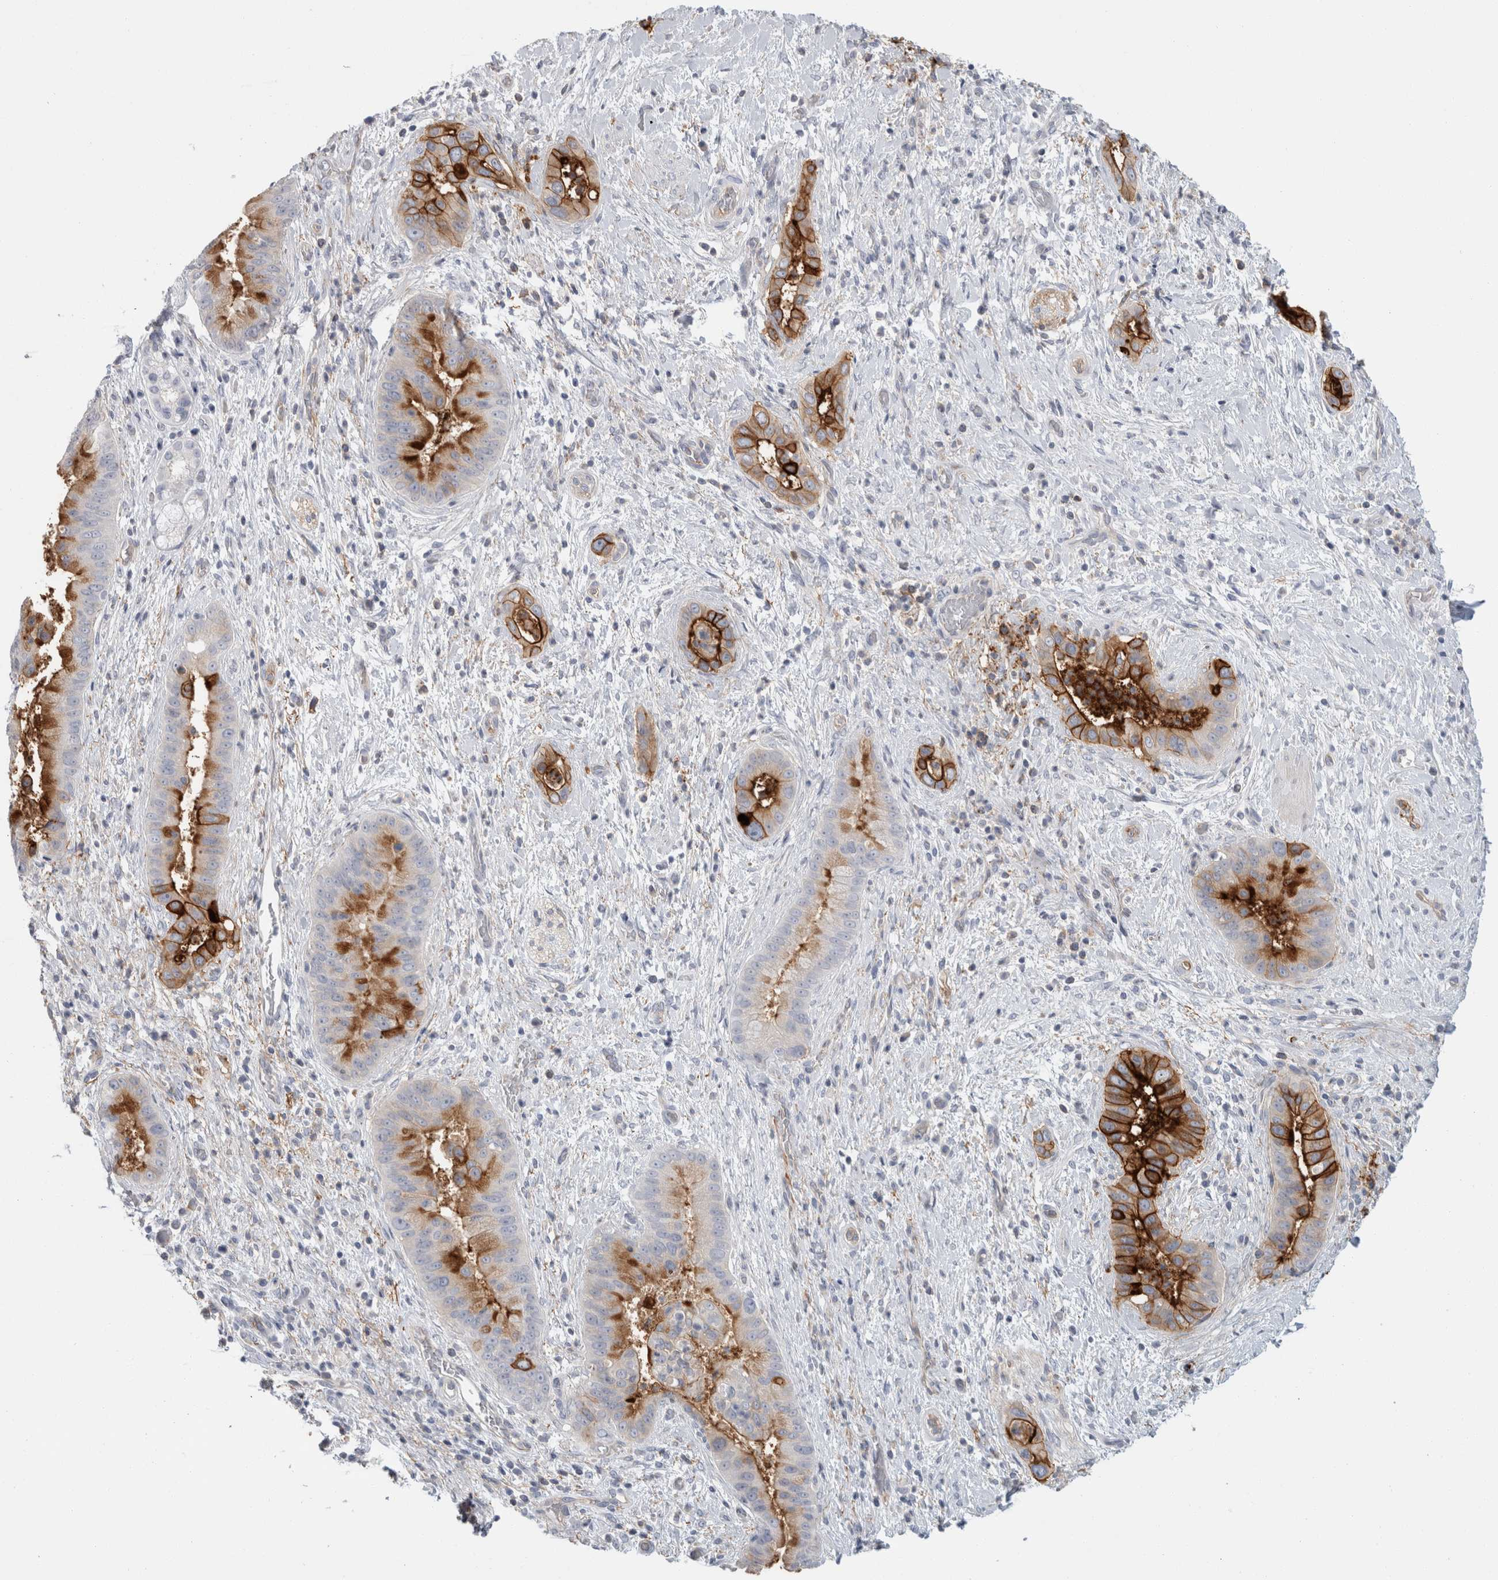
{"staining": {"intensity": "strong", "quantity": ">75%", "location": "cytoplasmic/membranous"}, "tissue": "liver cancer", "cell_type": "Tumor cells", "image_type": "cancer", "snomed": [{"axis": "morphology", "description": "Cholangiocarcinoma"}, {"axis": "topography", "description": "Liver"}], "caption": "Protein staining of liver cholangiocarcinoma tissue reveals strong cytoplasmic/membranous positivity in approximately >75% of tumor cells.", "gene": "CD55", "patient": {"sex": "female", "age": 54}}